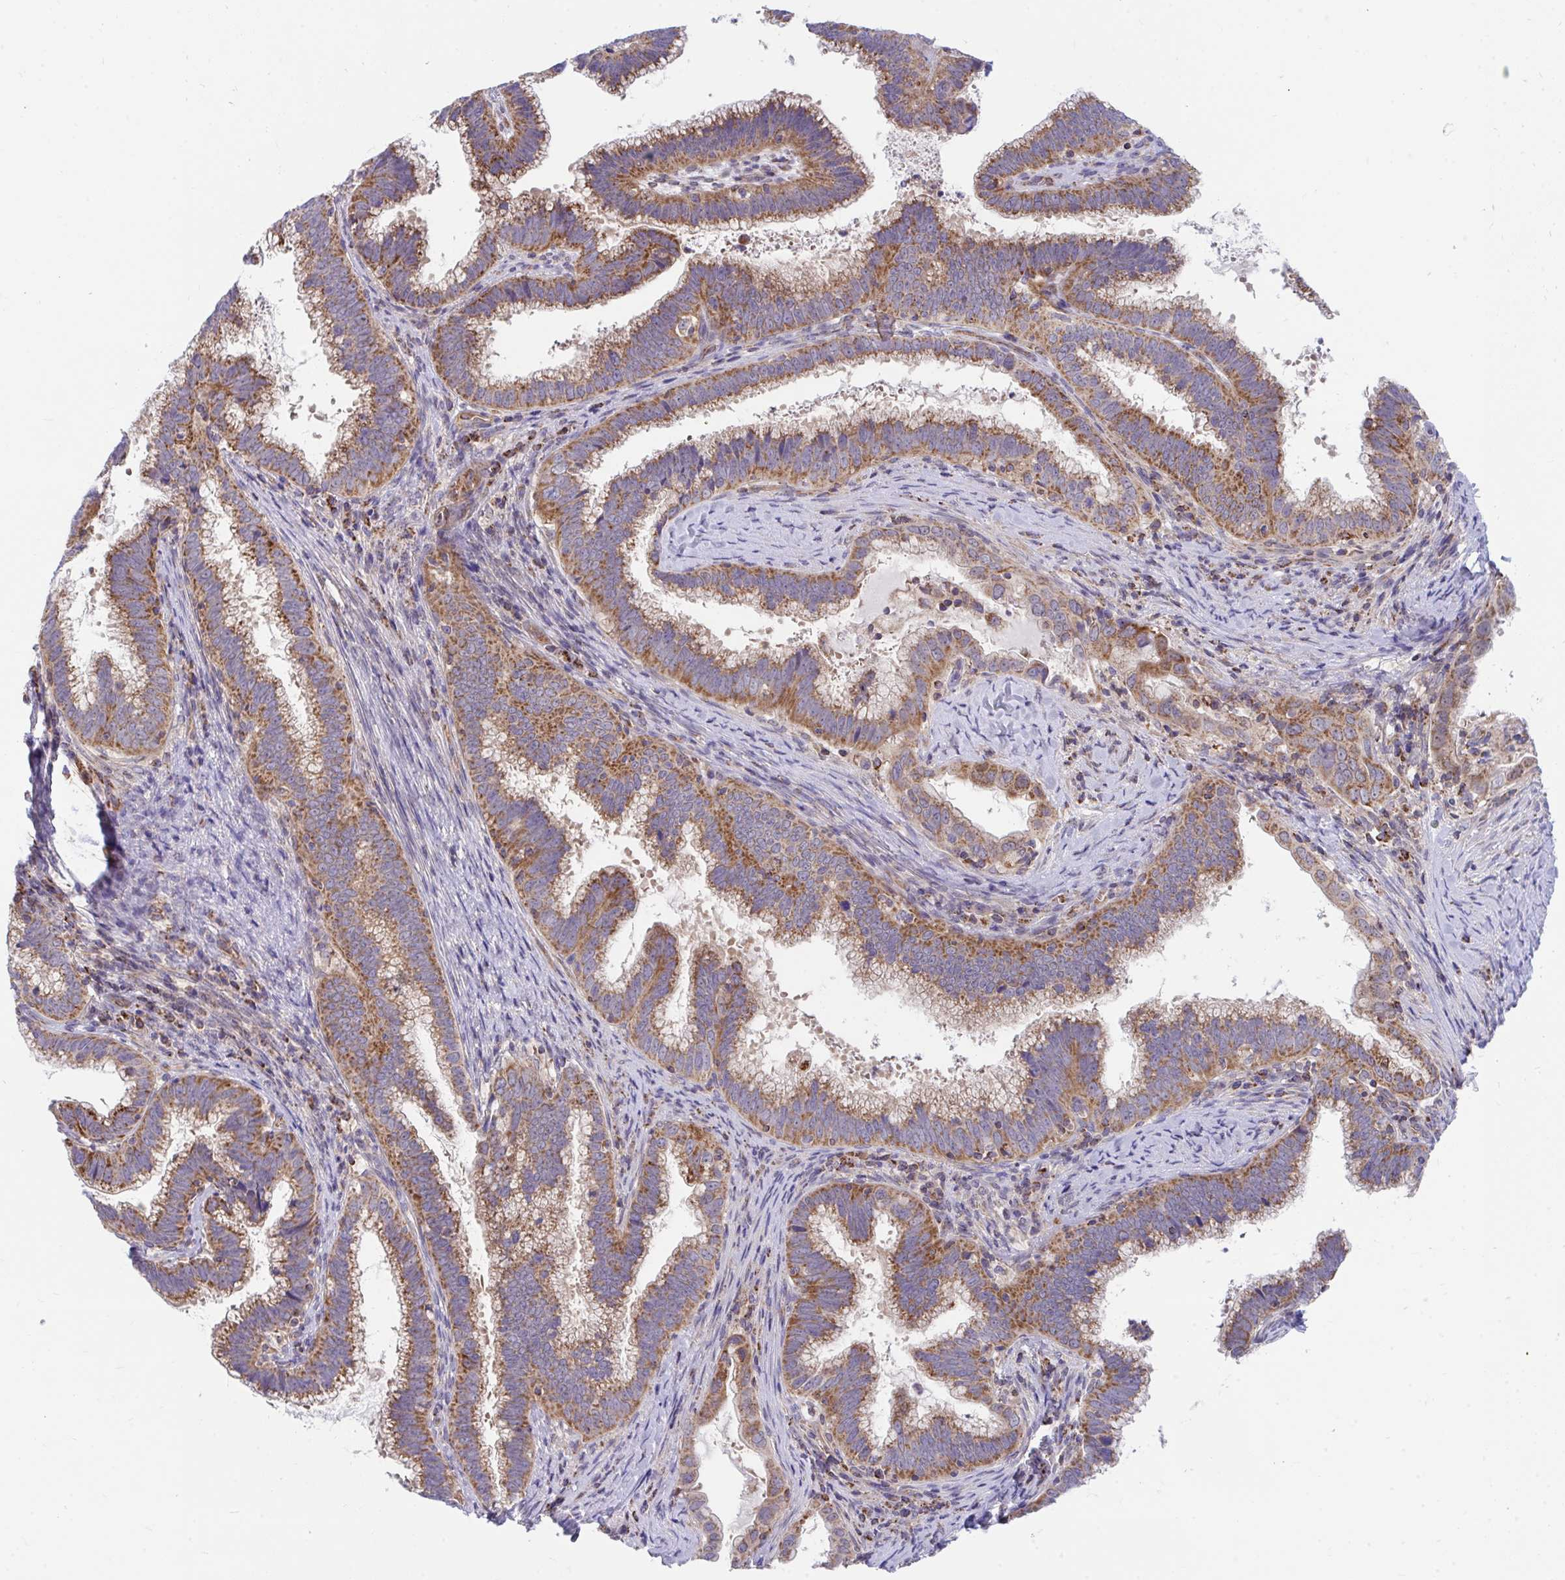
{"staining": {"intensity": "strong", "quantity": ">75%", "location": "cytoplasmic/membranous"}, "tissue": "cervical cancer", "cell_type": "Tumor cells", "image_type": "cancer", "snomed": [{"axis": "morphology", "description": "Adenocarcinoma, NOS"}, {"axis": "topography", "description": "Cervix"}], "caption": "IHC photomicrograph of cervical cancer (adenocarcinoma) stained for a protein (brown), which reveals high levels of strong cytoplasmic/membranous staining in approximately >75% of tumor cells.", "gene": "FHIP1B", "patient": {"sex": "female", "age": 56}}